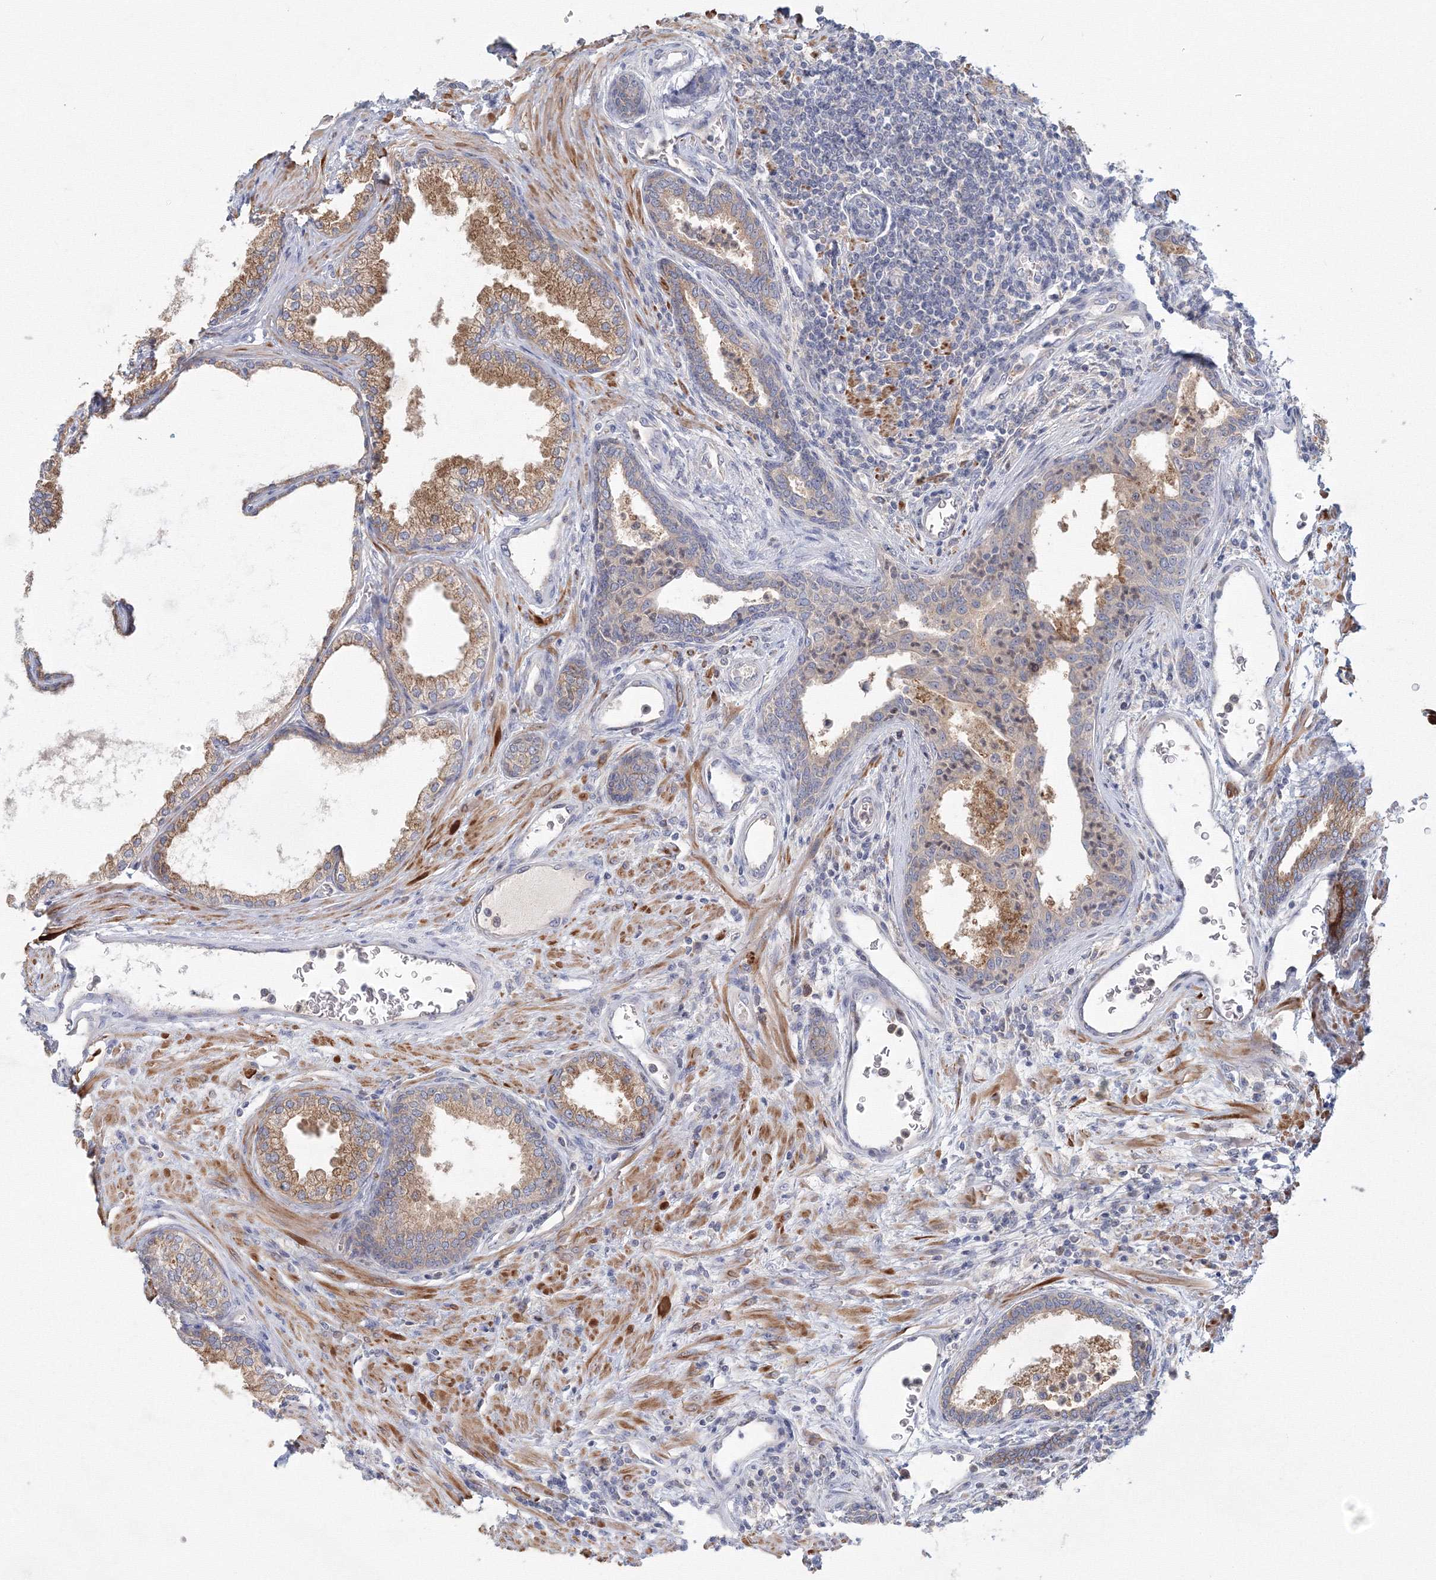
{"staining": {"intensity": "moderate", "quantity": ">75%", "location": "cytoplasmic/membranous"}, "tissue": "prostate", "cell_type": "Glandular cells", "image_type": "normal", "snomed": [{"axis": "morphology", "description": "Normal tissue, NOS"}, {"axis": "topography", "description": "Prostate"}], "caption": "Protein staining exhibits moderate cytoplasmic/membranous staining in about >75% of glandular cells in benign prostate.", "gene": "TACC2", "patient": {"sex": "male", "age": 76}}